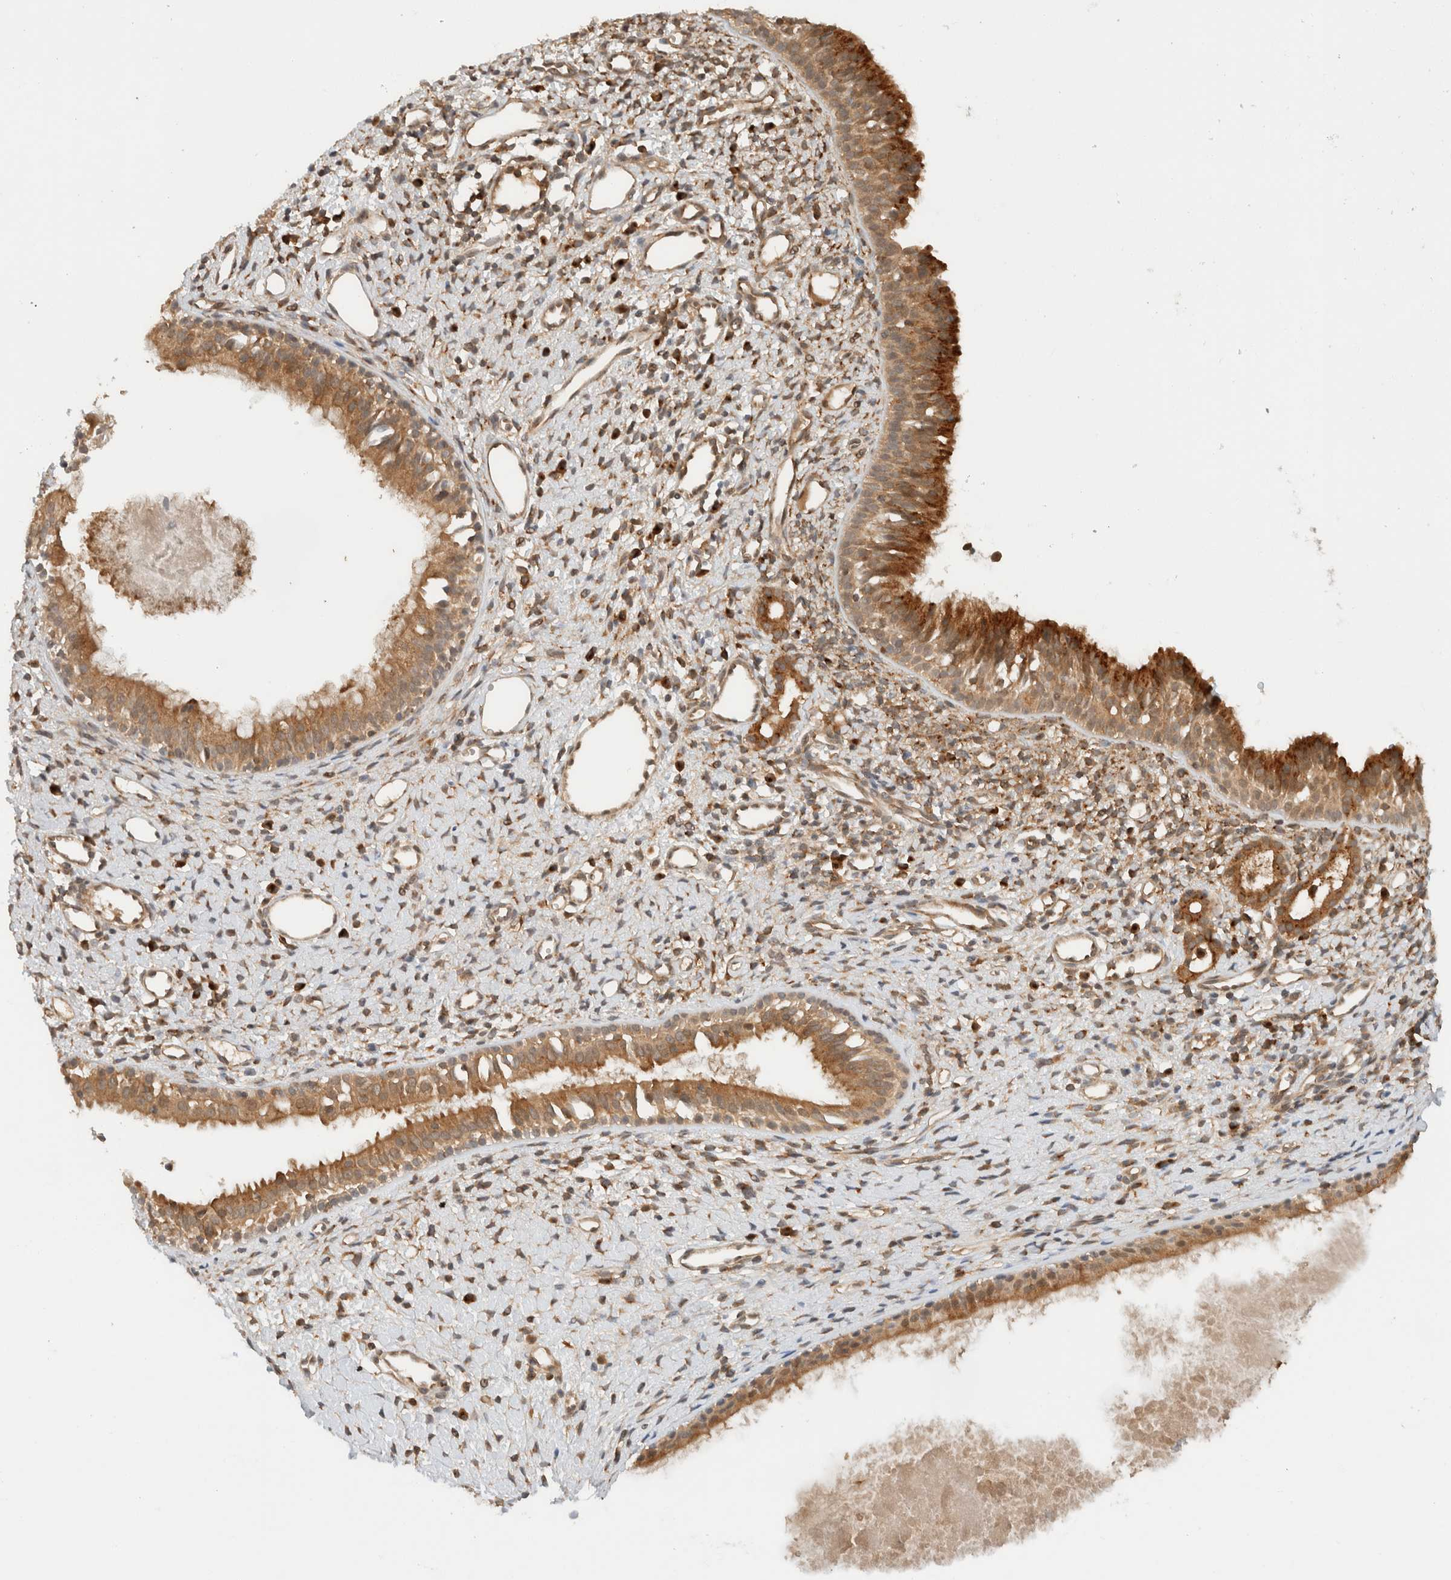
{"staining": {"intensity": "moderate", "quantity": ">75%", "location": "cytoplasmic/membranous"}, "tissue": "nasopharynx", "cell_type": "Respiratory epithelial cells", "image_type": "normal", "snomed": [{"axis": "morphology", "description": "Normal tissue, NOS"}, {"axis": "topography", "description": "Nasopharynx"}], "caption": "Protein expression analysis of benign nasopharynx reveals moderate cytoplasmic/membranous staining in about >75% of respiratory epithelial cells.", "gene": "ARFGEF2", "patient": {"sex": "male", "age": 22}}